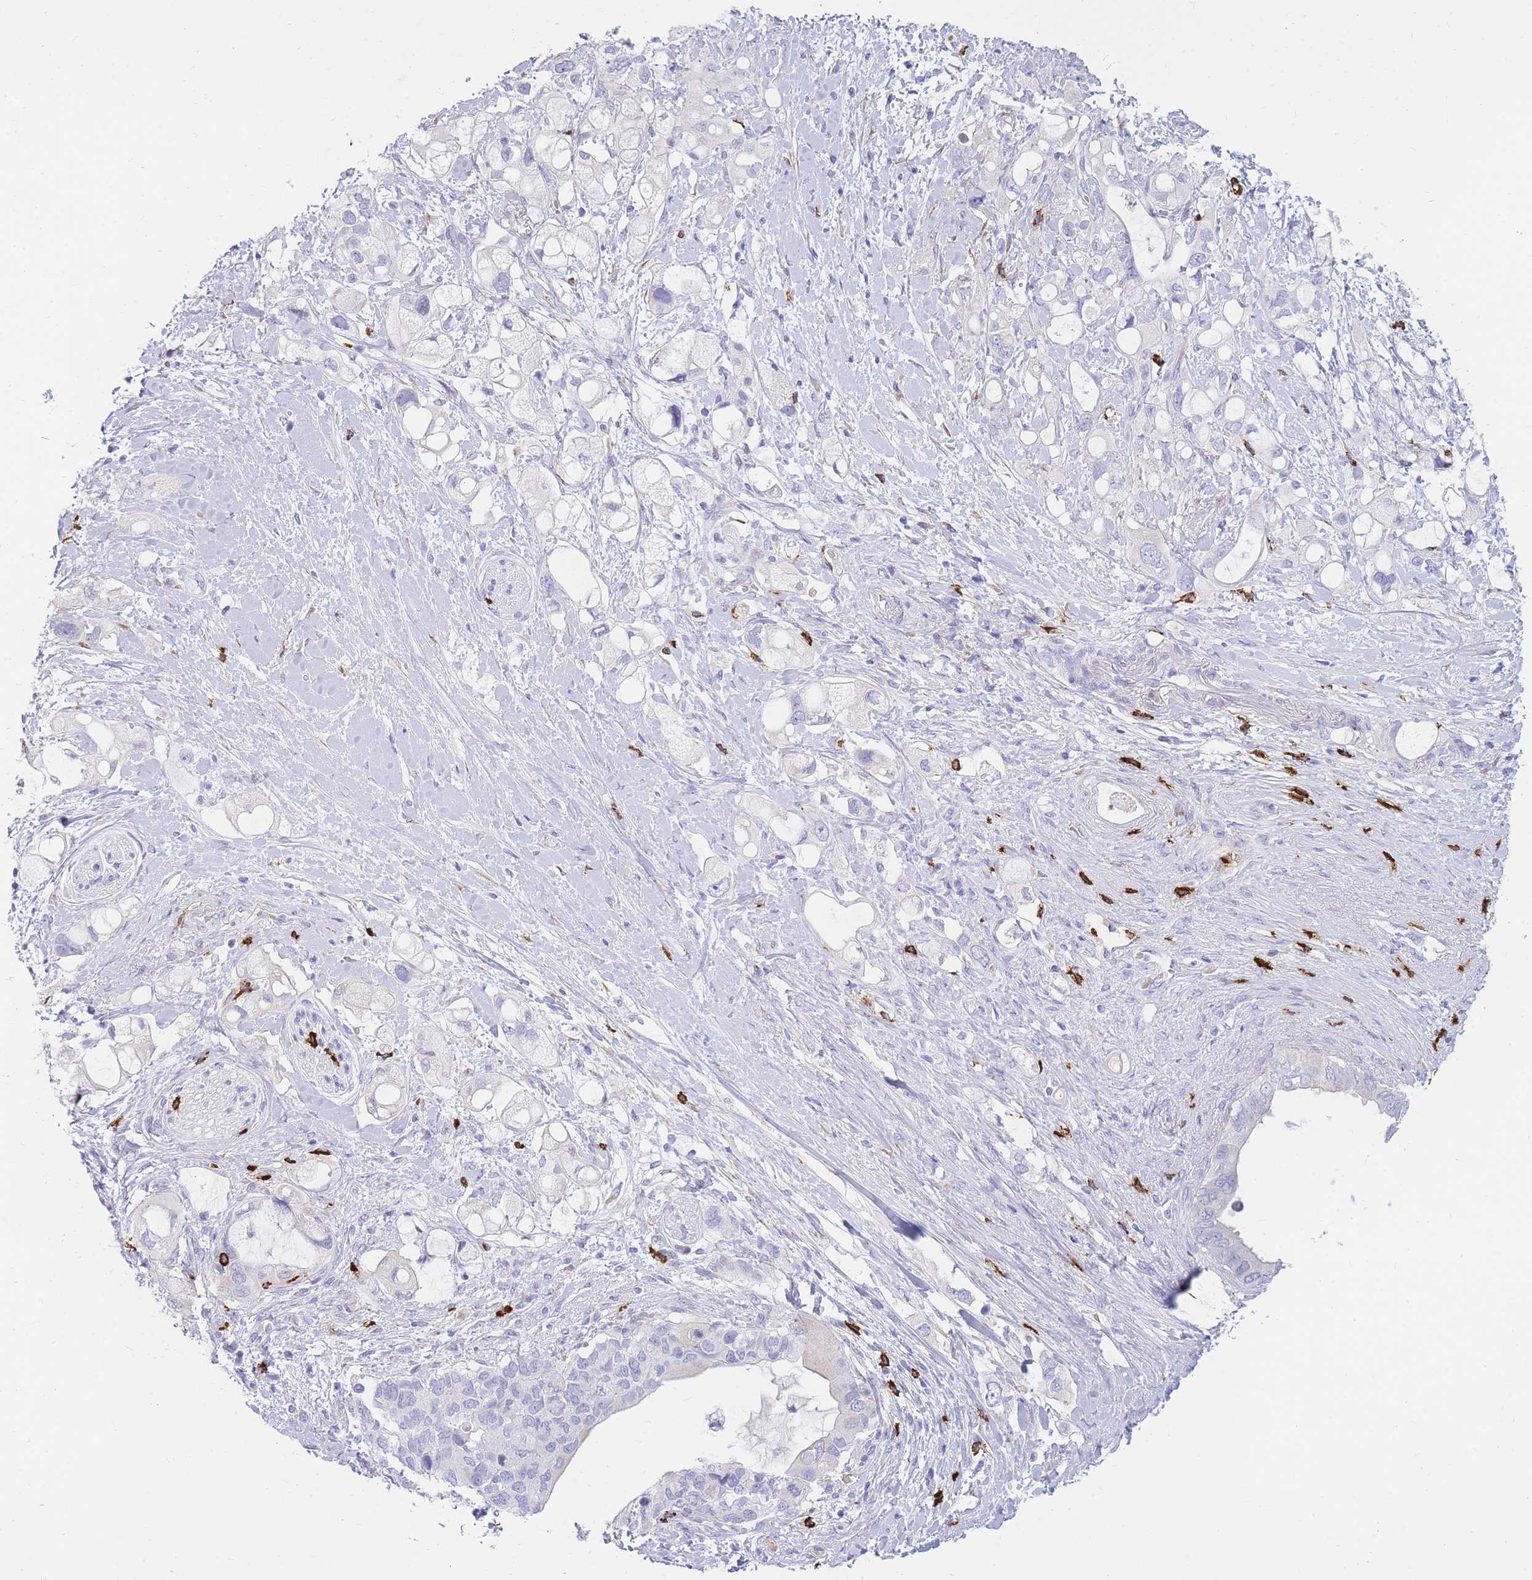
{"staining": {"intensity": "negative", "quantity": "none", "location": "none"}, "tissue": "pancreatic cancer", "cell_type": "Tumor cells", "image_type": "cancer", "snomed": [{"axis": "morphology", "description": "Adenocarcinoma, NOS"}, {"axis": "topography", "description": "Pancreas"}], "caption": "Photomicrograph shows no protein expression in tumor cells of pancreatic cancer (adenocarcinoma) tissue.", "gene": "TPSD1", "patient": {"sex": "female", "age": 56}}